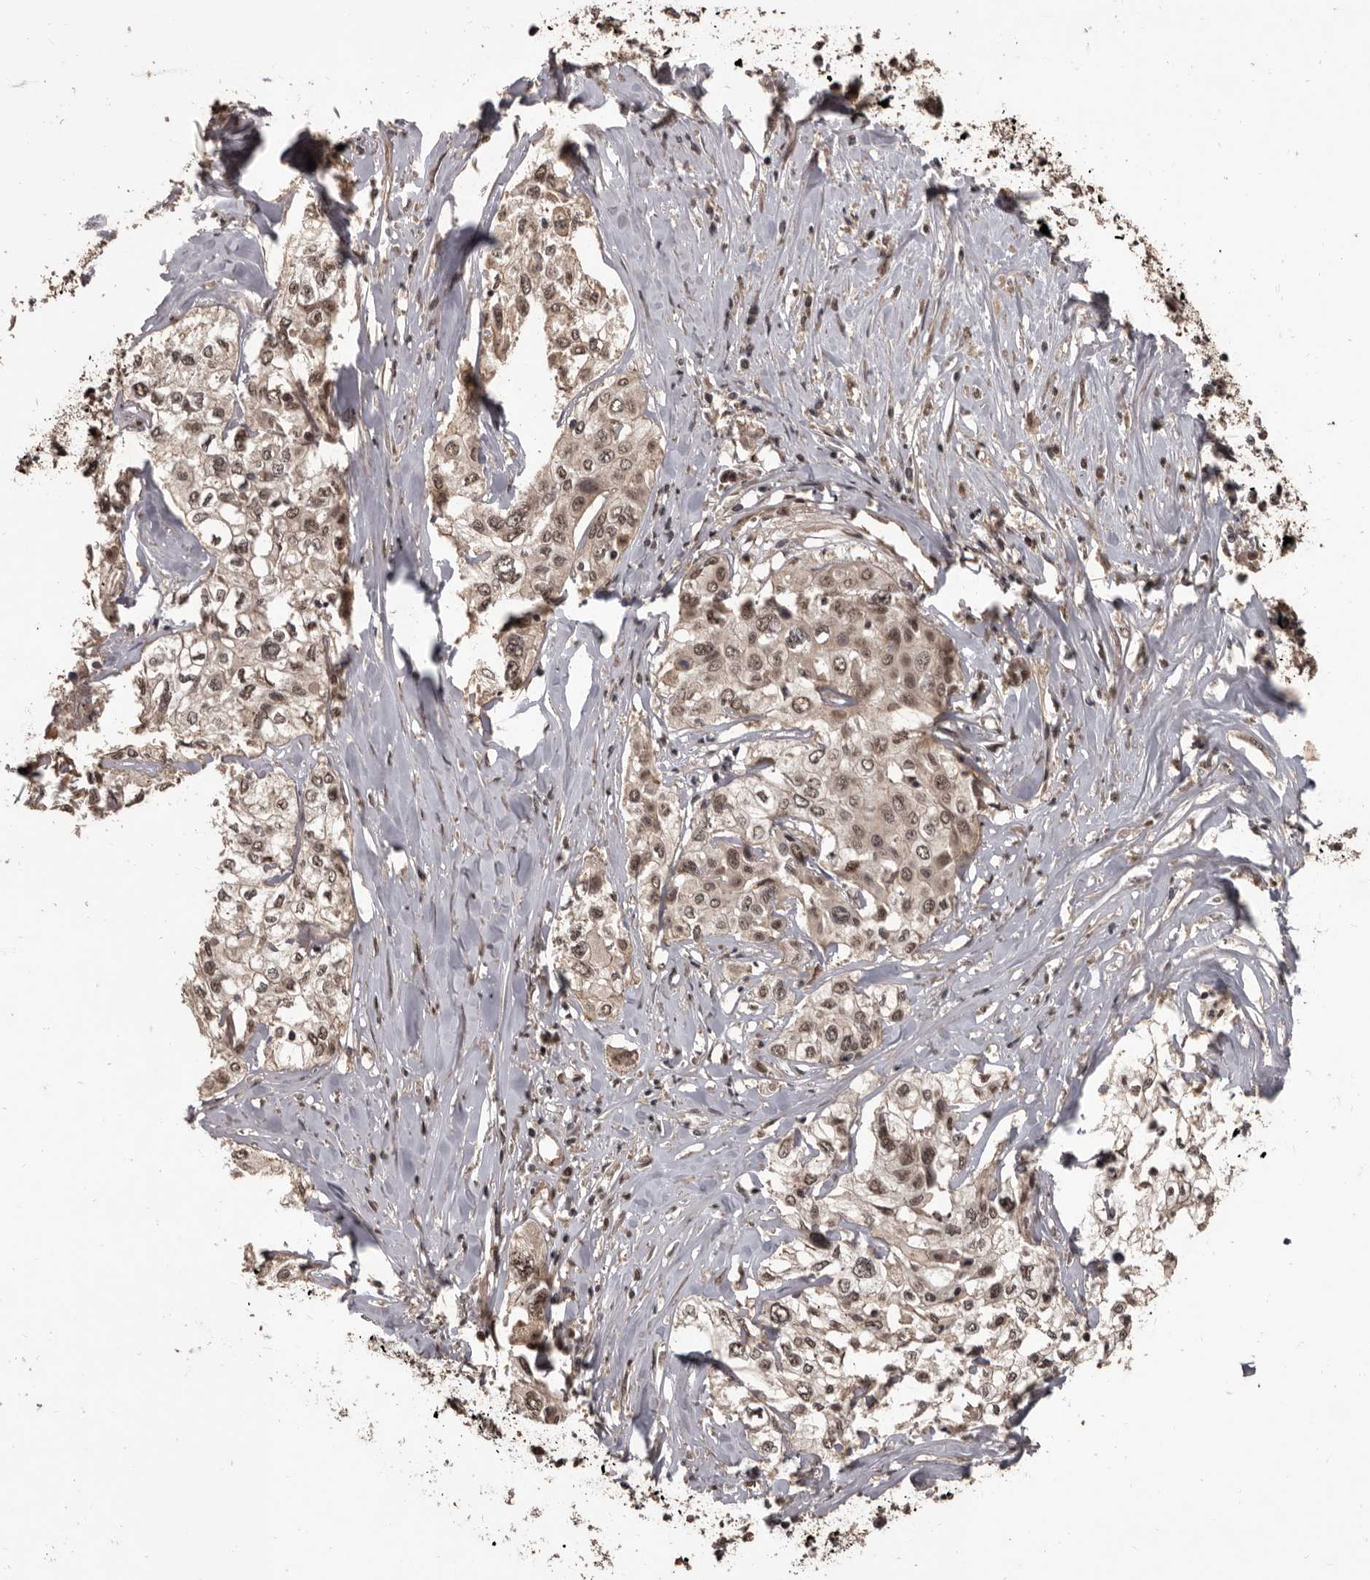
{"staining": {"intensity": "moderate", "quantity": ">75%", "location": "nuclear"}, "tissue": "cervical cancer", "cell_type": "Tumor cells", "image_type": "cancer", "snomed": [{"axis": "morphology", "description": "Squamous cell carcinoma, NOS"}, {"axis": "topography", "description": "Cervix"}], "caption": "A micrograph showing moderate nuclear expression in about >75% of tumor cells in cervical squamous cell carcinoma, as visualized by brown immunohistochemical staining.", "gene": "AHR", "patient": {"sex": "female", "age": 31}}